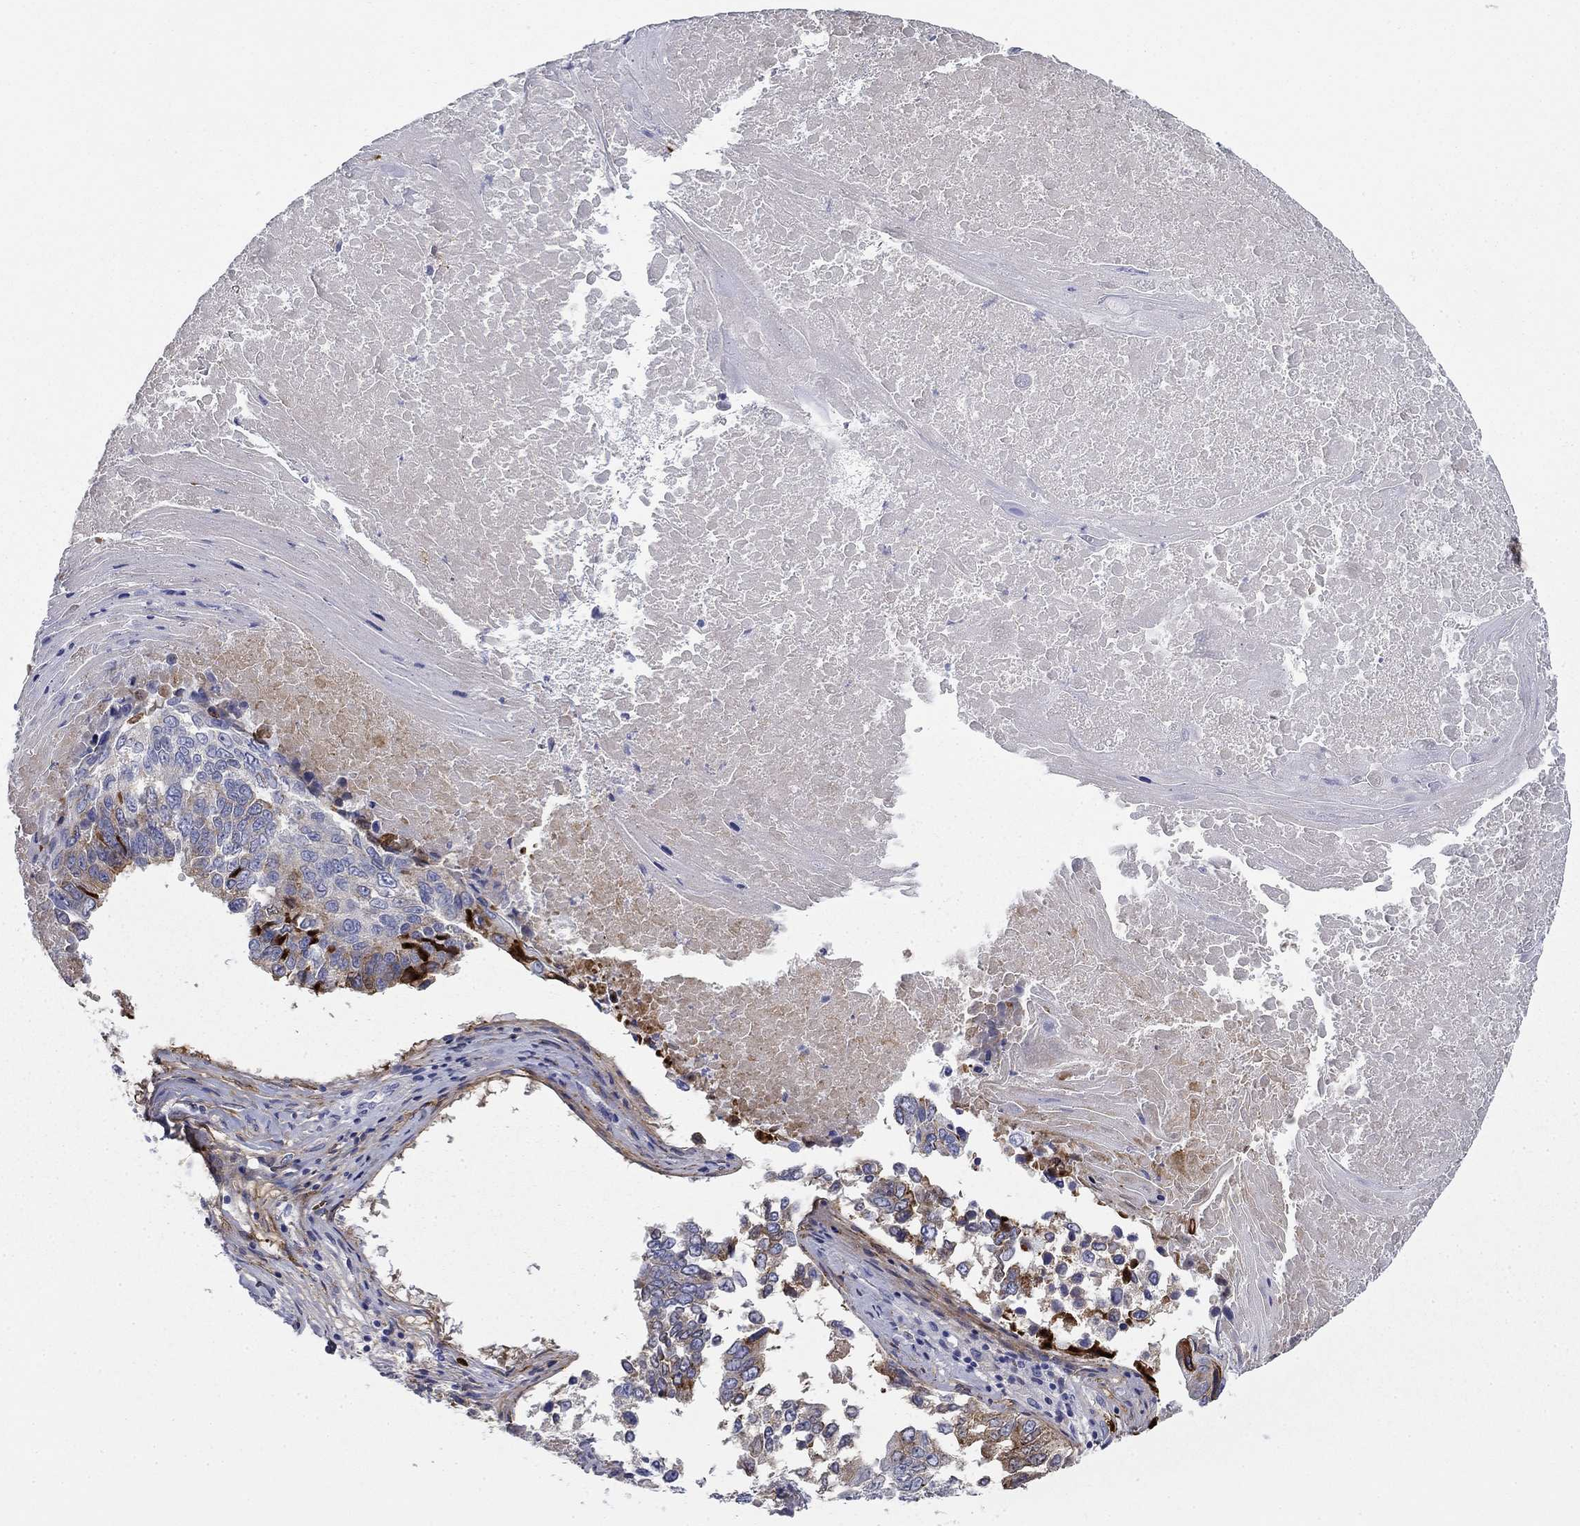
{"staining": {"intensity": "moderate", "quantity": "<25%", "location": "cytoplasmic/membranous"}, "tissue": "lung cancer", "cell_type": "Tumor cells", "image_type": "cancer", "snomed": [{"axis": "morphology", "description": "Squamous cell carcinoma, NOS"}, {"axis": "topography", "description": "Lung"}], "caption": "This micrograph shows lung cancer (squamous cell carcinoma) stained with immunohistochemistry to label a protein in brown. The cytoplasmic/membranous of tumor cells show moderate positivity for the protein. Nuclei are counter-stained blue.", "gene": "GPC1", "patient": {"sex": "male", "age": 73}}